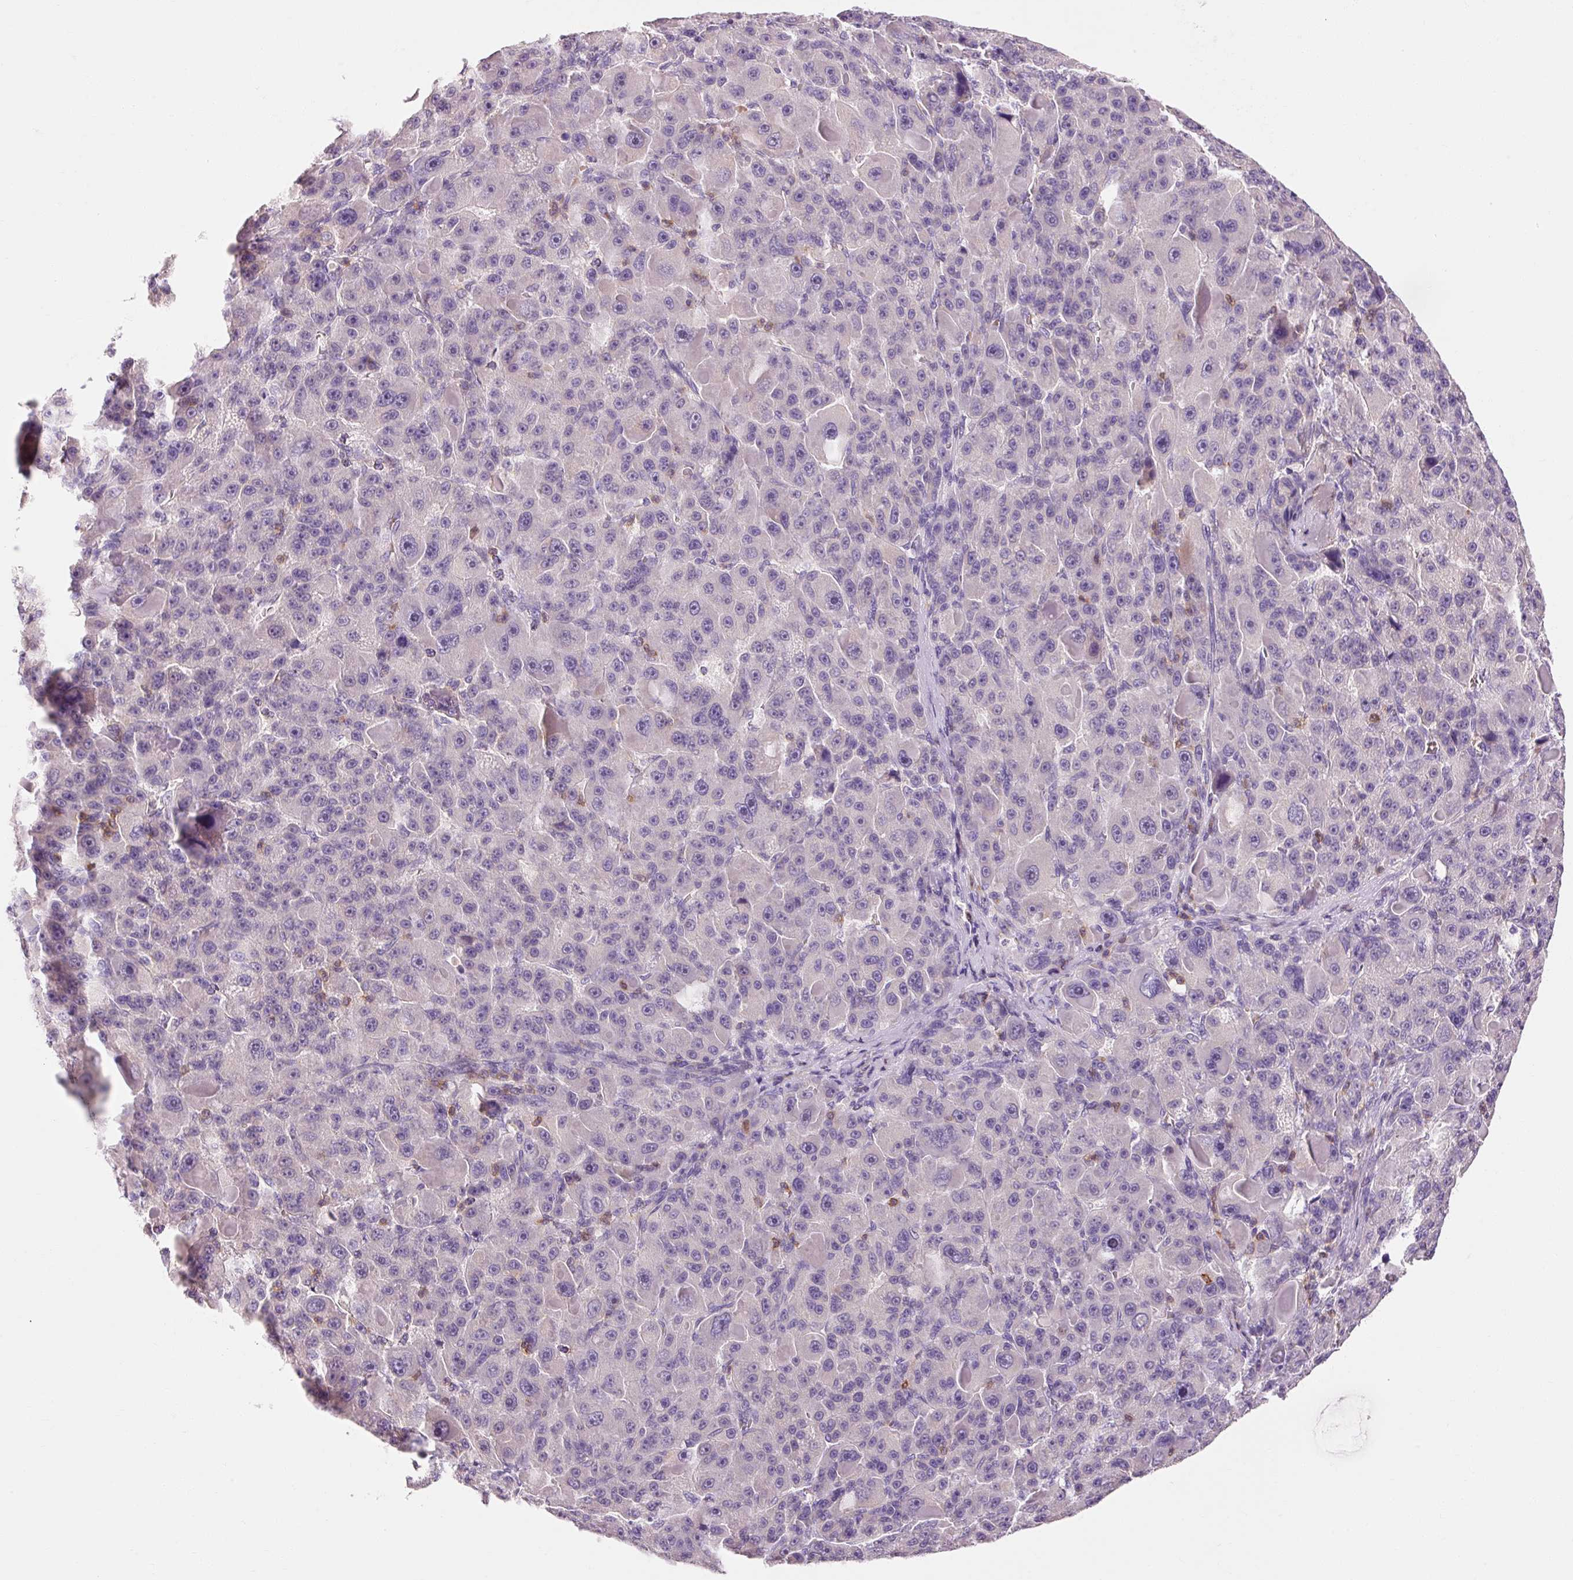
{"staining": {"intensity": "negative", "quantity": "none", "location": "none"}, "tissue": "liver cancer", "cell_type": "Tumor cells", "image_type": "cancer", "snomed": [{"axis": "morphology", "description": "Carcinoma, Hepatocellular, NOS"}, {"axis": "topography", "description": "Liver"}], "caption": "Immunohistochemistry (IHC) photomicrograph of human liver cancer stained for a protein (brown), which displays no positivity in tumor cells.", "gene": "OR8K1", "patient": {"sex": "male", "age": 76}}